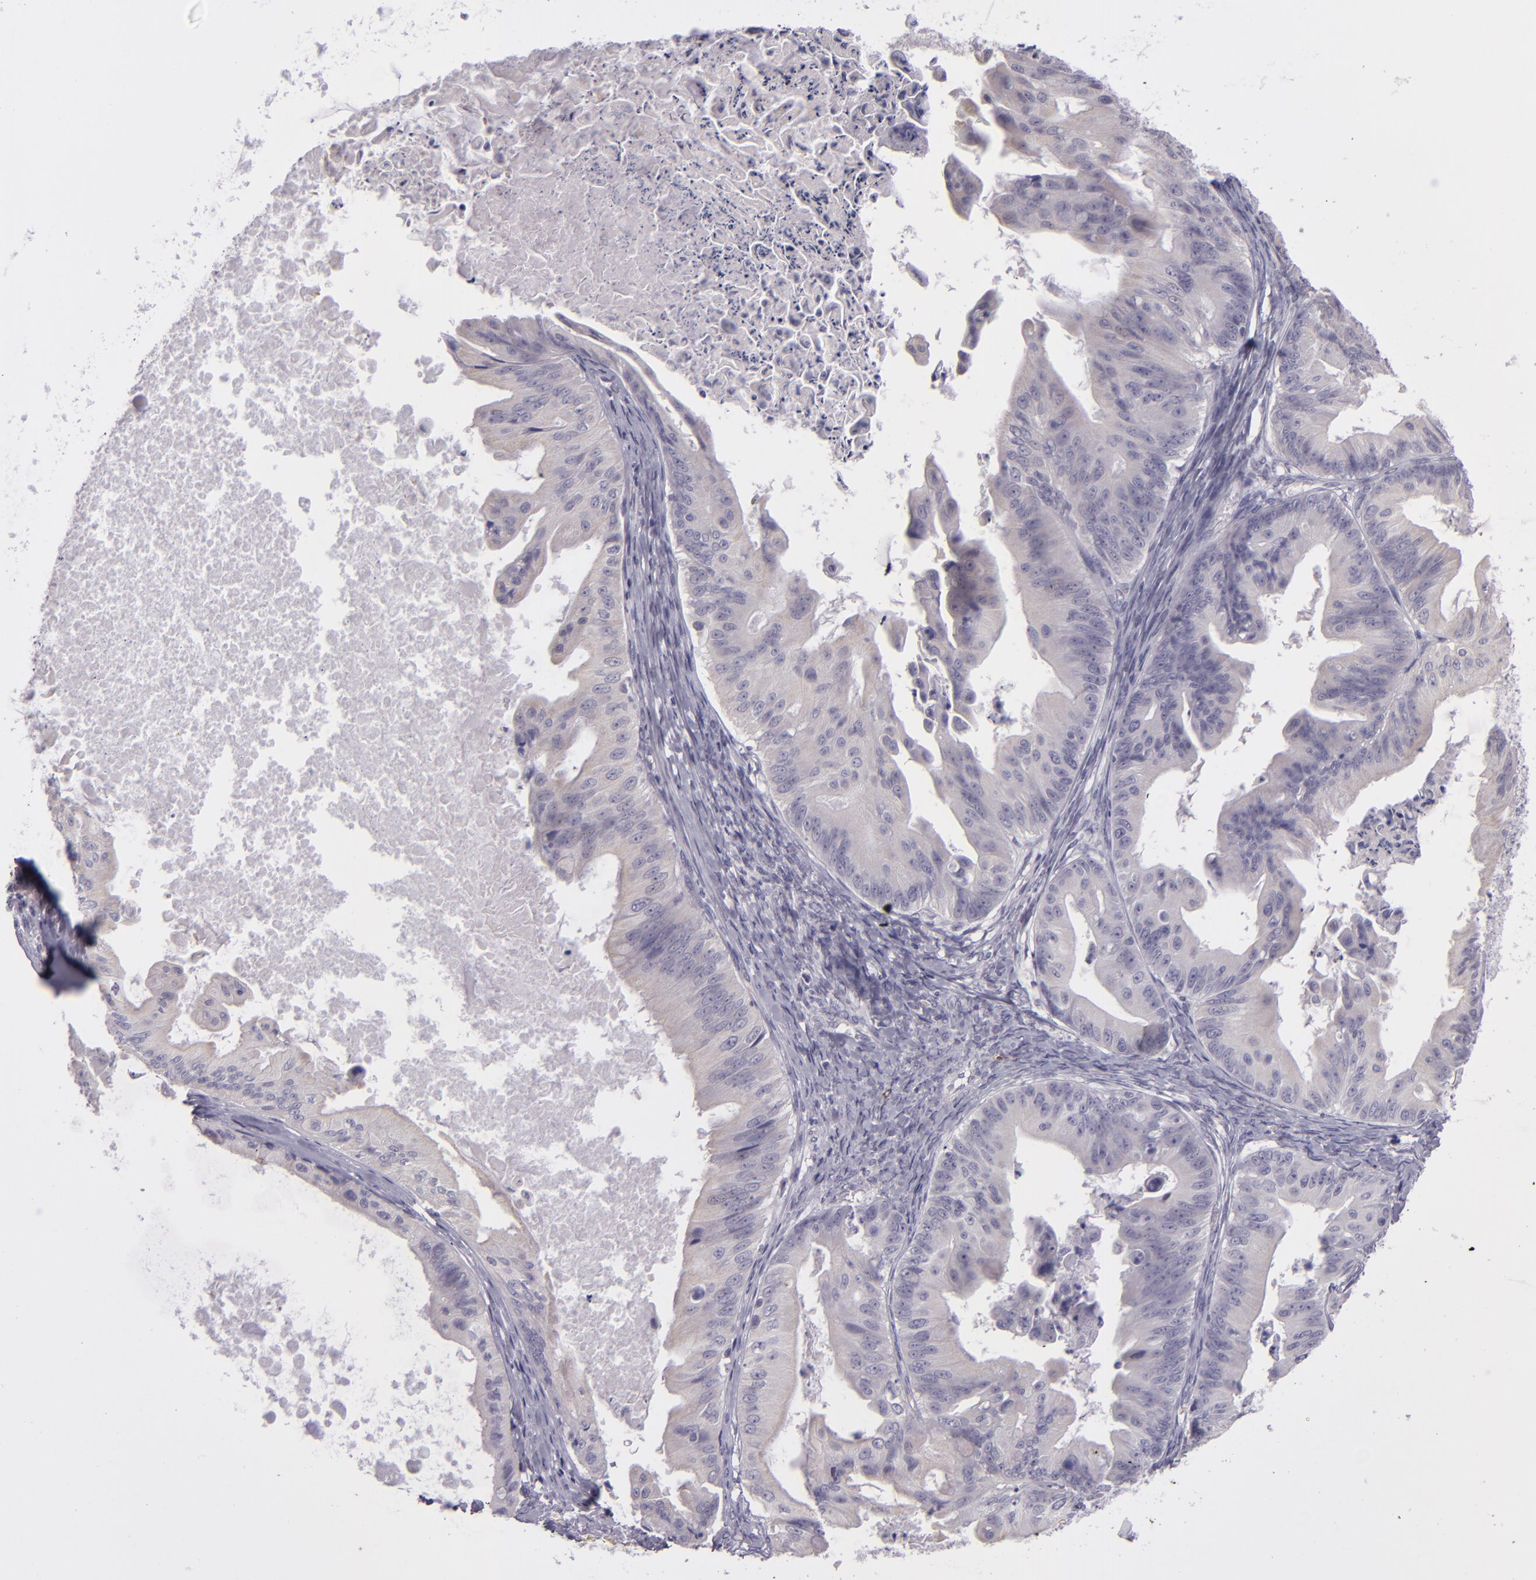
{"staining": {"intensity": "negative", "quantity": "none", "location": "none"}, "tissue": "ovarian cancer", "cell_type": "Tumor cells", "image_type": "cancer", "snomed": [{"axis": "morphology", "description": "Cystadenocarcinoma, mucinous, NOS"}, {"axis": "topography", "description": "Ovary"}], "caption": "The photomicrograph reveals no staining of tumor cells in mucinous cystadenocarcinoma (ovarian).", "gene": "SNCB", "patient": {"sex": "female", "age": 37}}